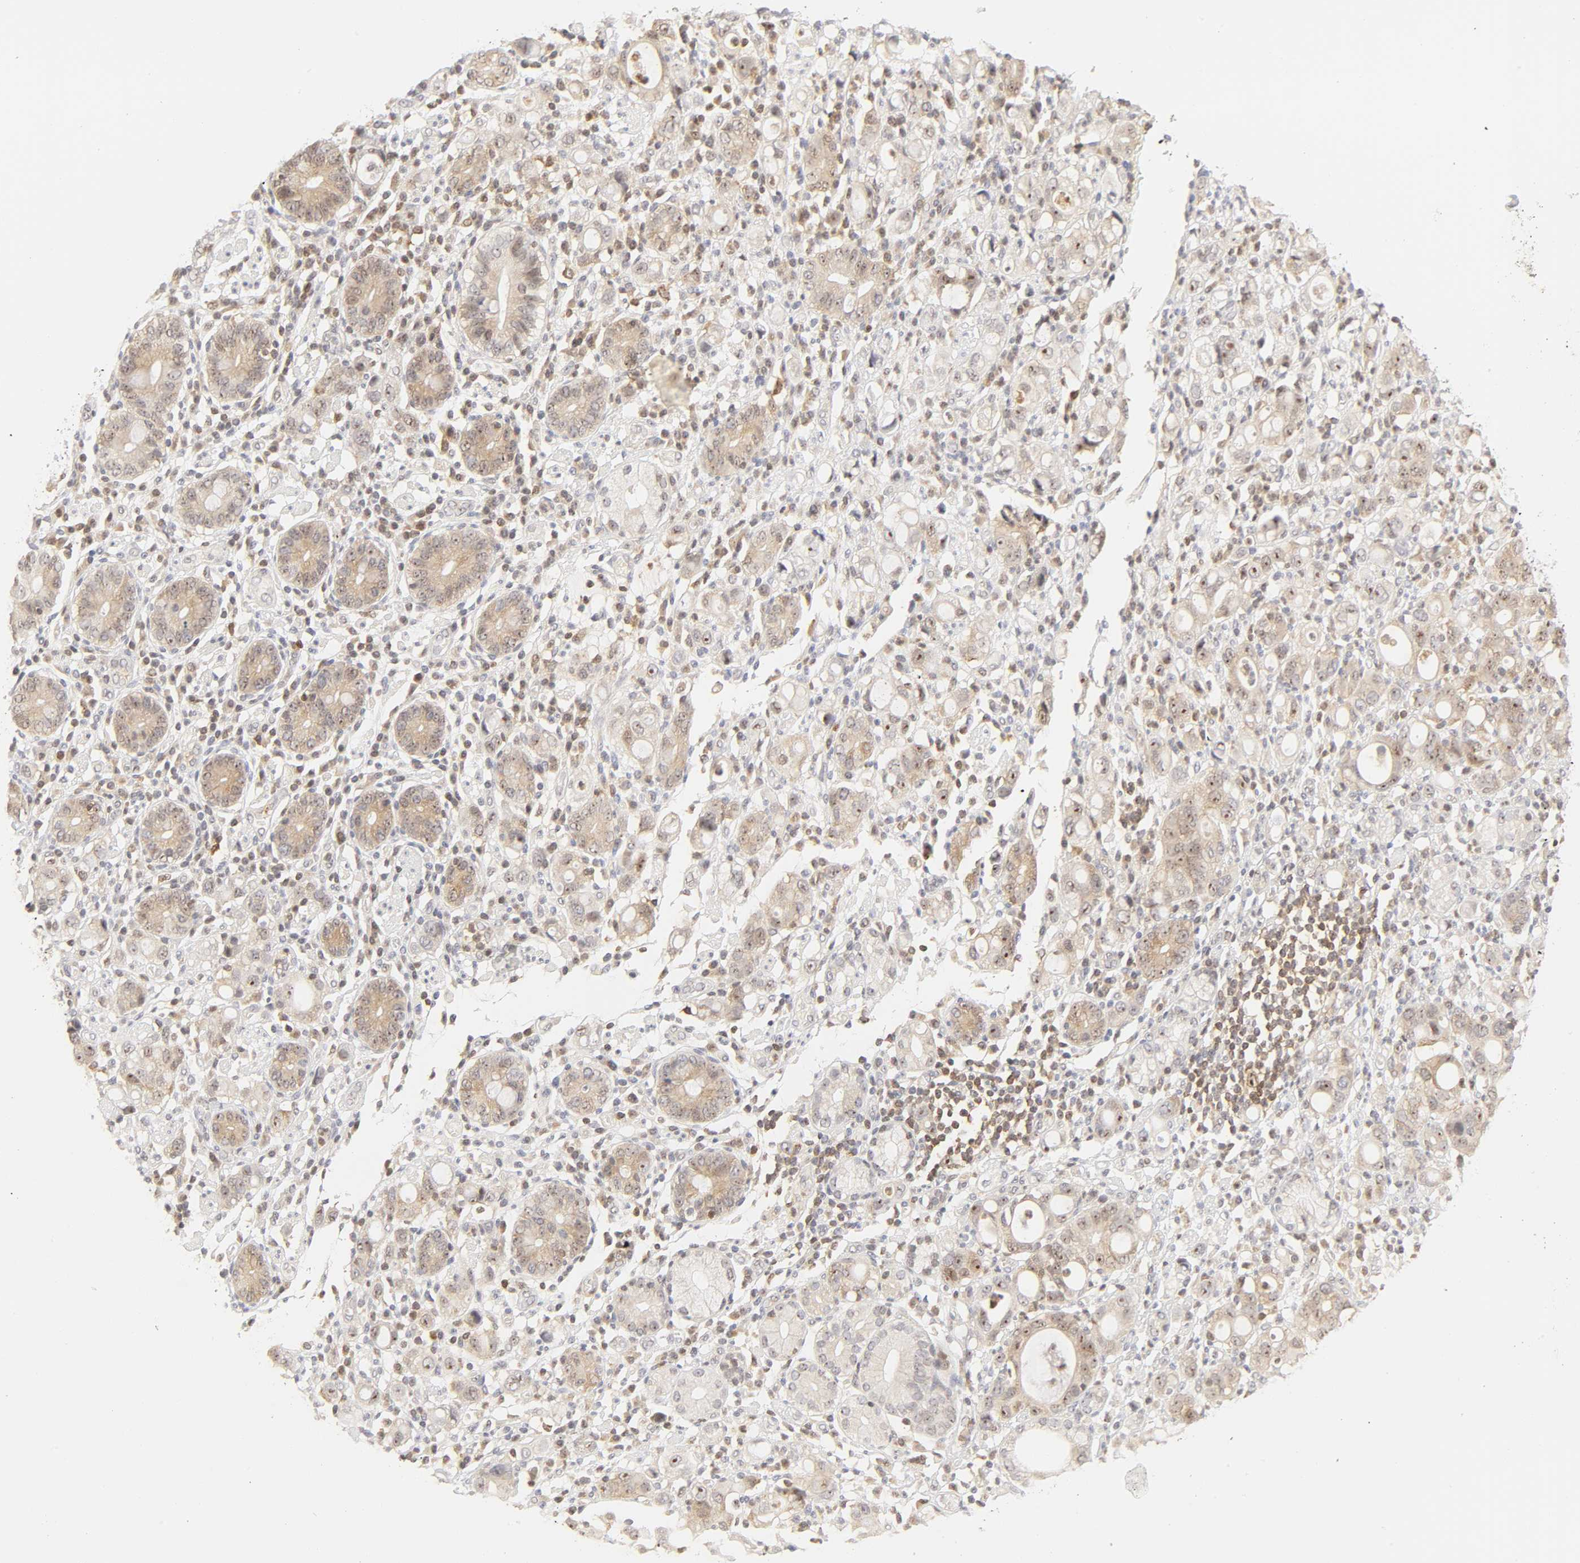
{"staining": {"intensity": "weak", "quantity": "25%-75%", "location": "cytoplasmic/membranous,nuclear"}, "tissue": "stomach cancer", "cell_type": "Tumor cells", "image_type": "cancer", "snomed": [{"axis": "morphology", "description": "Adenocarcinoma, NOS"}, {"axis": "topography", "description": "Stomach"}], "caption": "Weak cytoplasmic/membranous and nuclear expression is identified in approximately 25%-75% of tumor cells in adenocarcinoma (stomach). (Brightfield microscopy of DAB IHC at high magnification).", "gene": "KIF2A", "patient": {"sex": "female", "age": 75}}